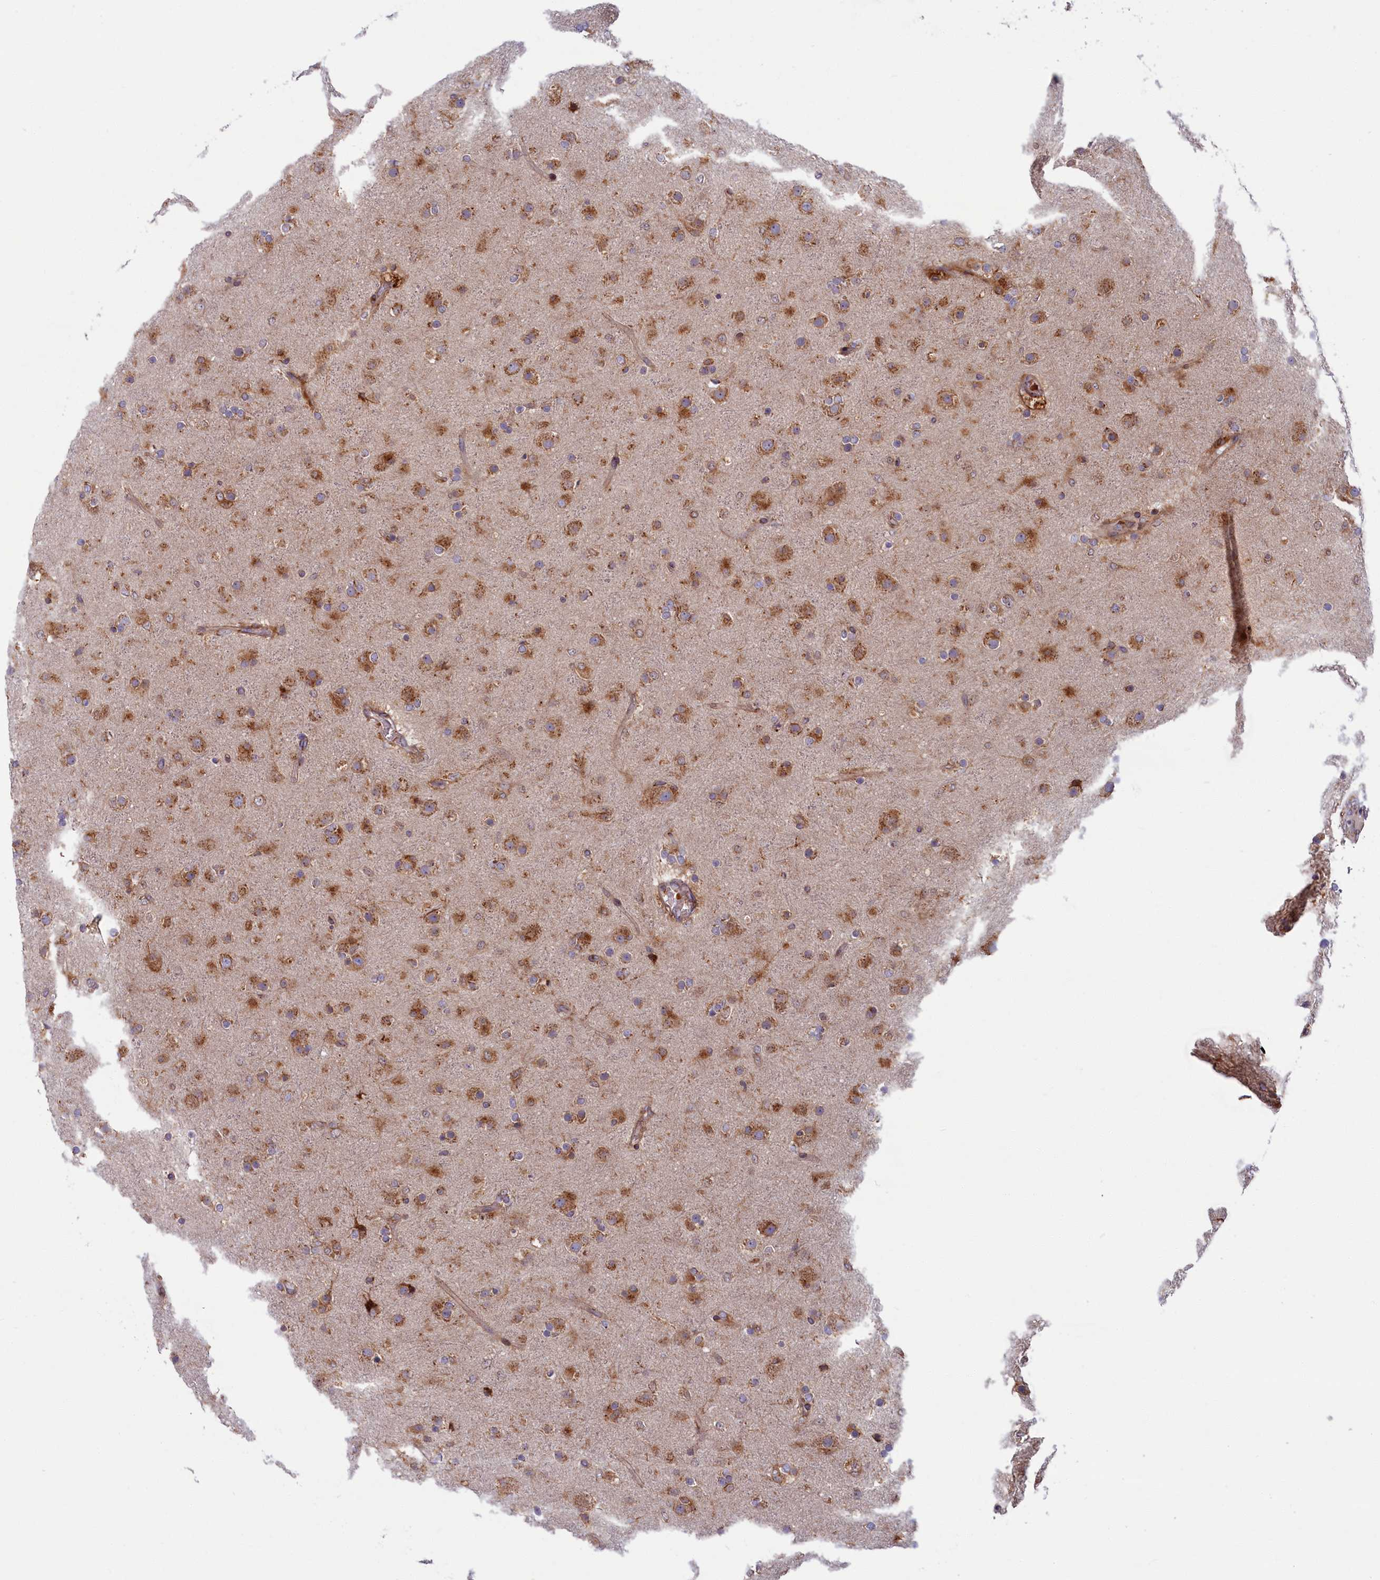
{"staining": {"intensity": "moderate", "quantity": ">75%", "location": "cytoplasmic/membranous"}, "tissue": "glioma", "cell_type": "Tumor cells", "image_type": "cancer", "snomed": [{"axis": "morphology", "description": "Glioma, malignant, Low grade"}, {"axis": "topography", "description": "Brain"}], "caption": "Moderate cytoplasmic/membranous protein expression is identified in about >75% of tumor cells in glioma.", "gene": "BLVRB", "patient": {"sex": "male", "age": 65}}